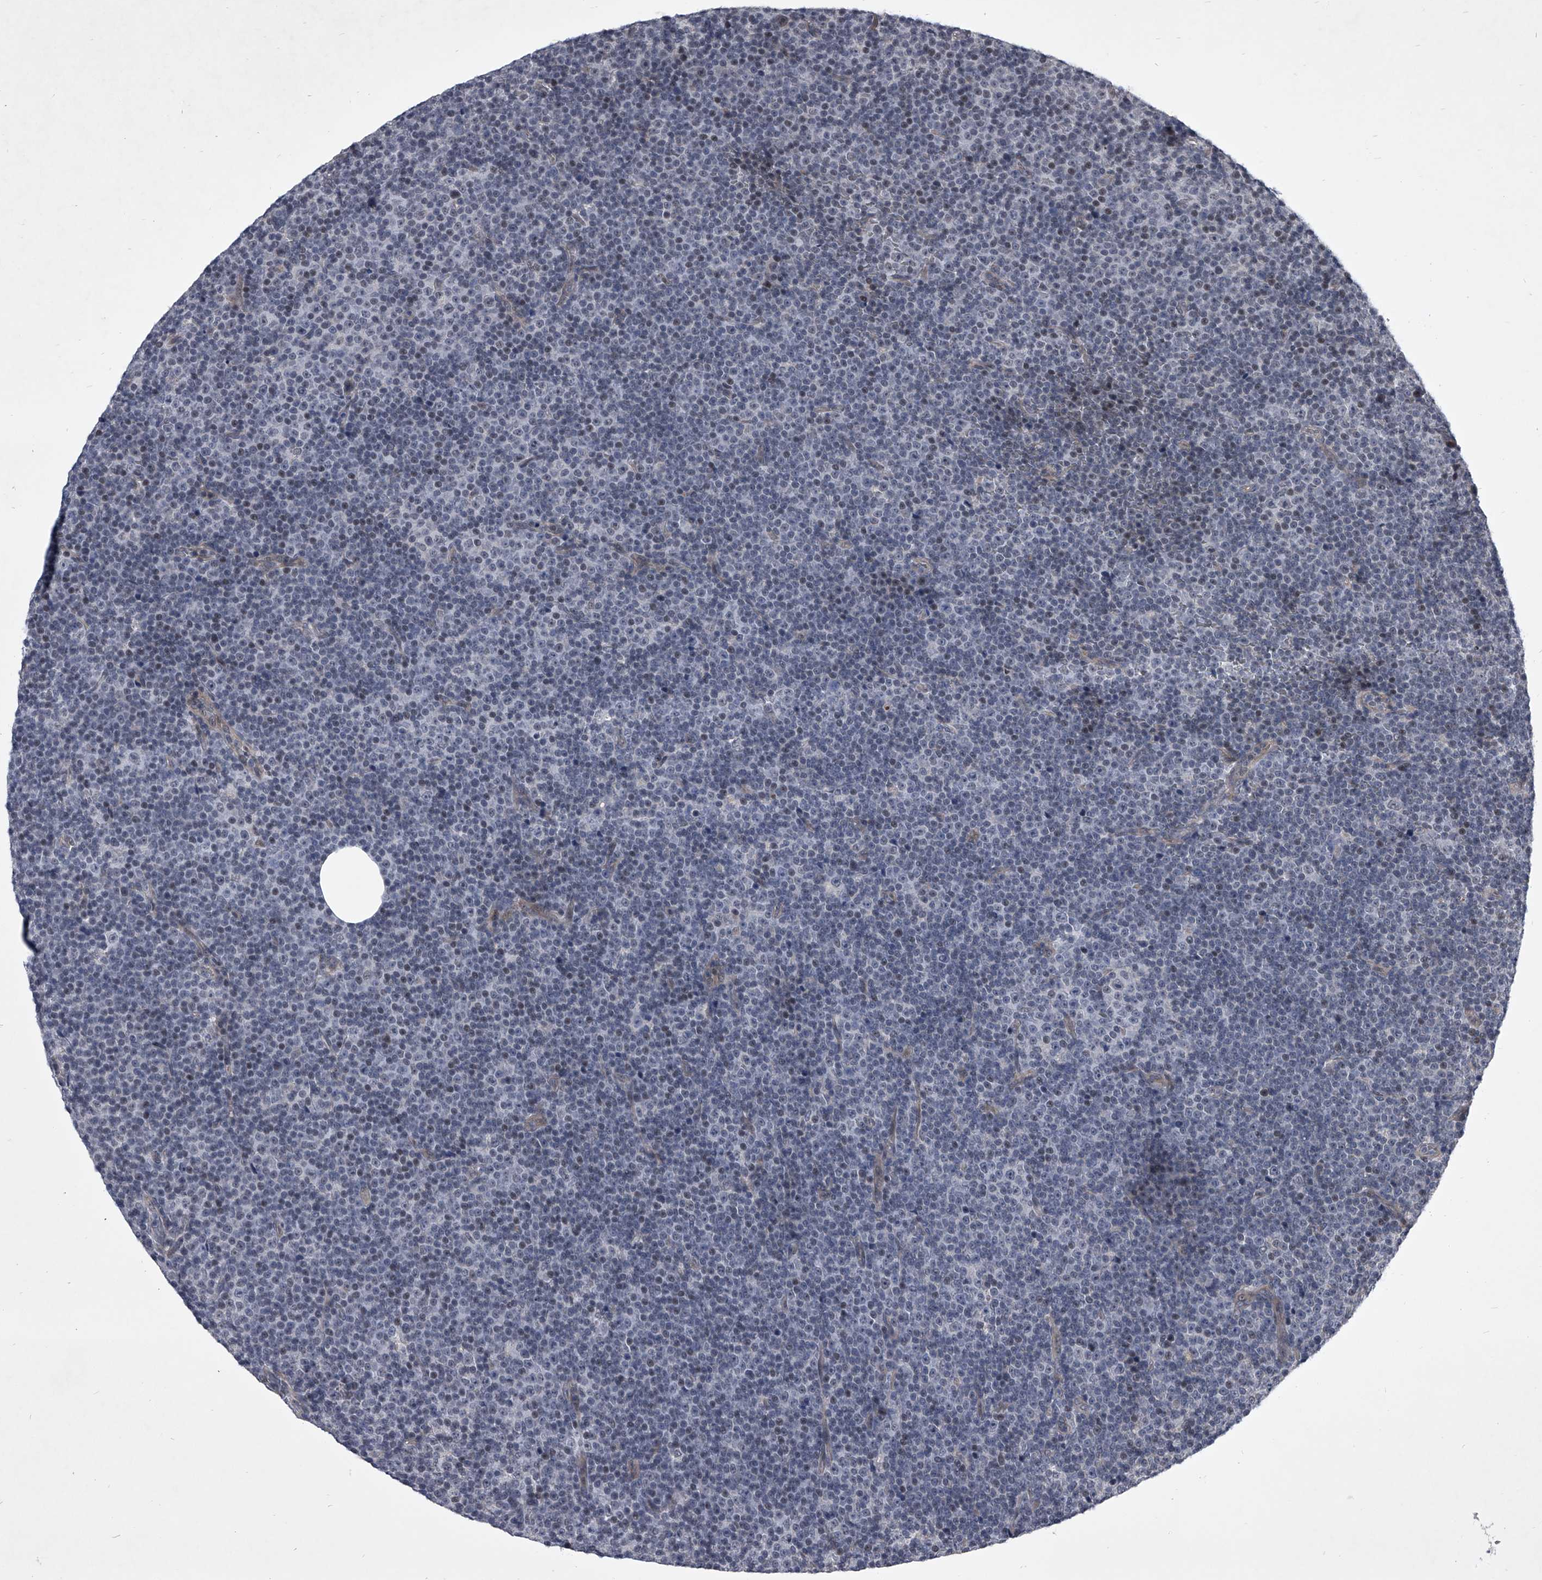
{"staining": {"intensity": "negative", "quantity": "none", "location": "none"}, "tissue": "lymphoma", "cell_type": "Tumor cells", "image_type": "cancer", "snomed": [{"axis": "morphology", "description": "Malignant lymphoma, non-Hodgkin's type, Low grade"}, {"axis": "topography", "description": "Lymph node"}], "caption": "This is an immunohistochemistry (IHC) photomicrograph of human low-grade malignant lymphoma, non-Hodgkin's type. There is no expression in tumor cells.", "gene": "ZNF76", "patient": {"sex": "female", "age": 67}}